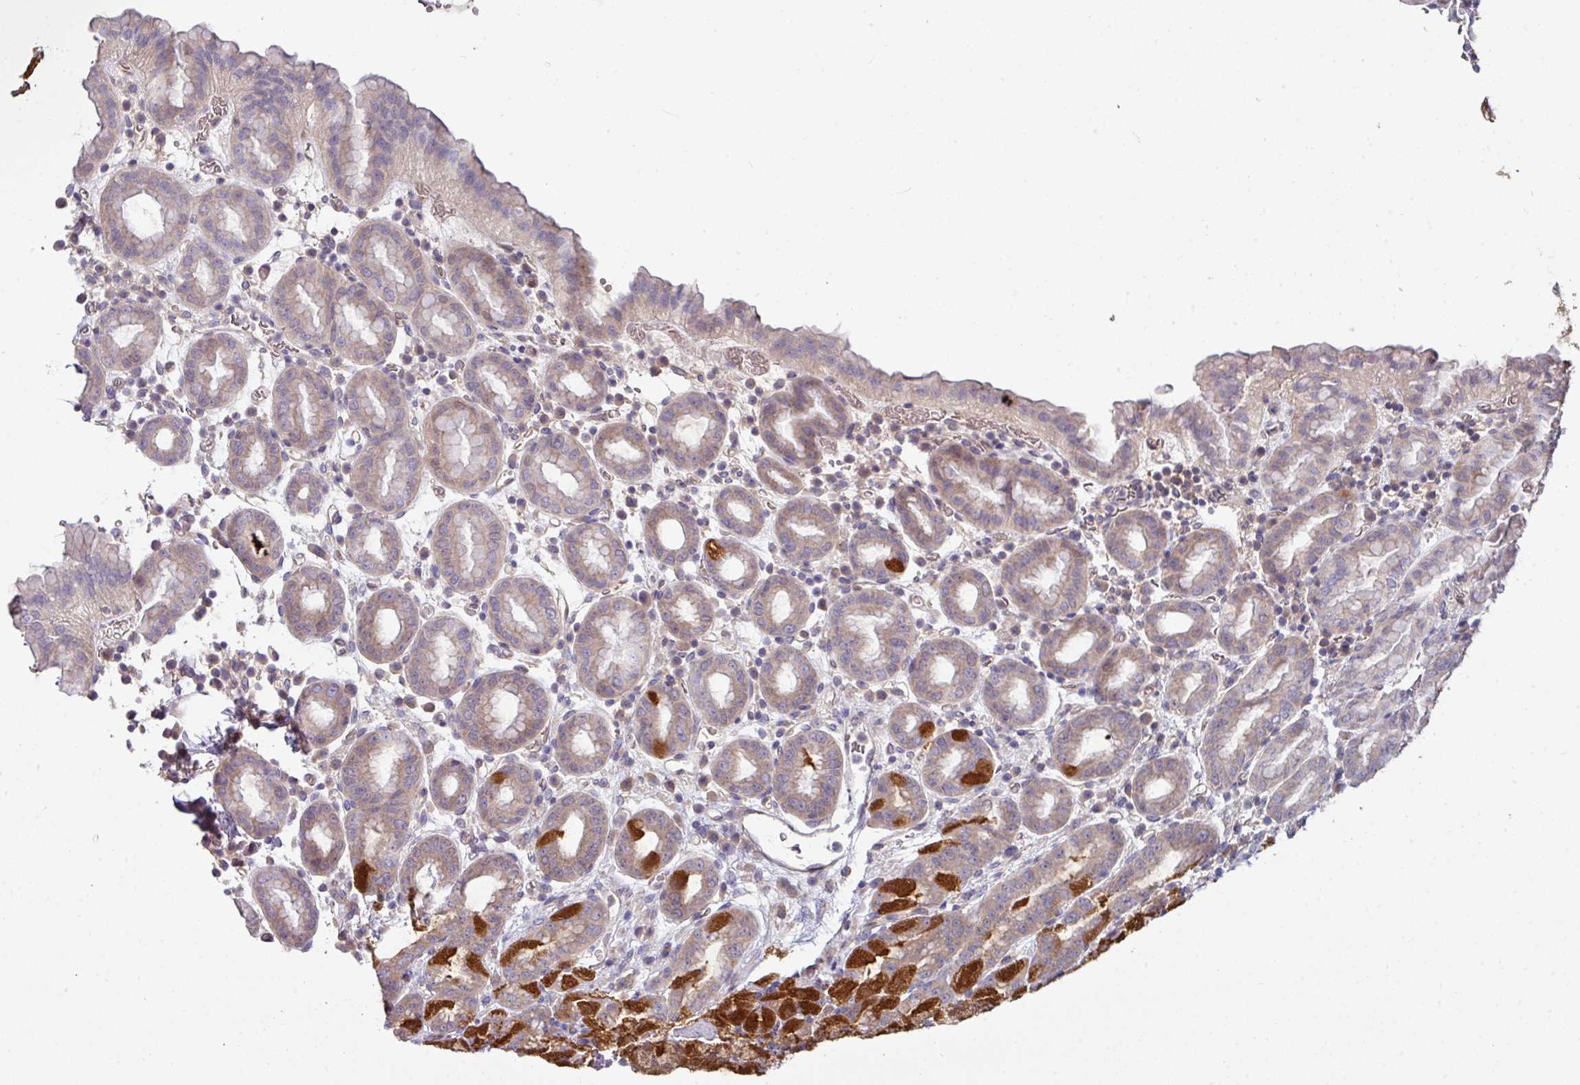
{"staining": {"intensity": "strong", "quantity": "<25%", "location": "cytoplasmic/membranous"}, "tissue": "stomach", "cell_type": "Glandular cells", "image_type": "normal", "snomed": [{"axis": "morphology", "description": "Normal tissue, NOS"}, {"axis": "topography", "description": "Stomach, upper"}, {"axis": "topography", "description": "Stomach, lower"}, {"axis": "topography", "description": "Small intestine"}], "caption": "A photomicrograph showing strong cytoplasmic/membranous expression in about <25% of glandular cells in normal stomach, as visualized by brown immunohistochemical staining.", "gene": "SLAMF6", "patient": {"sex": "male", "age": 68}}